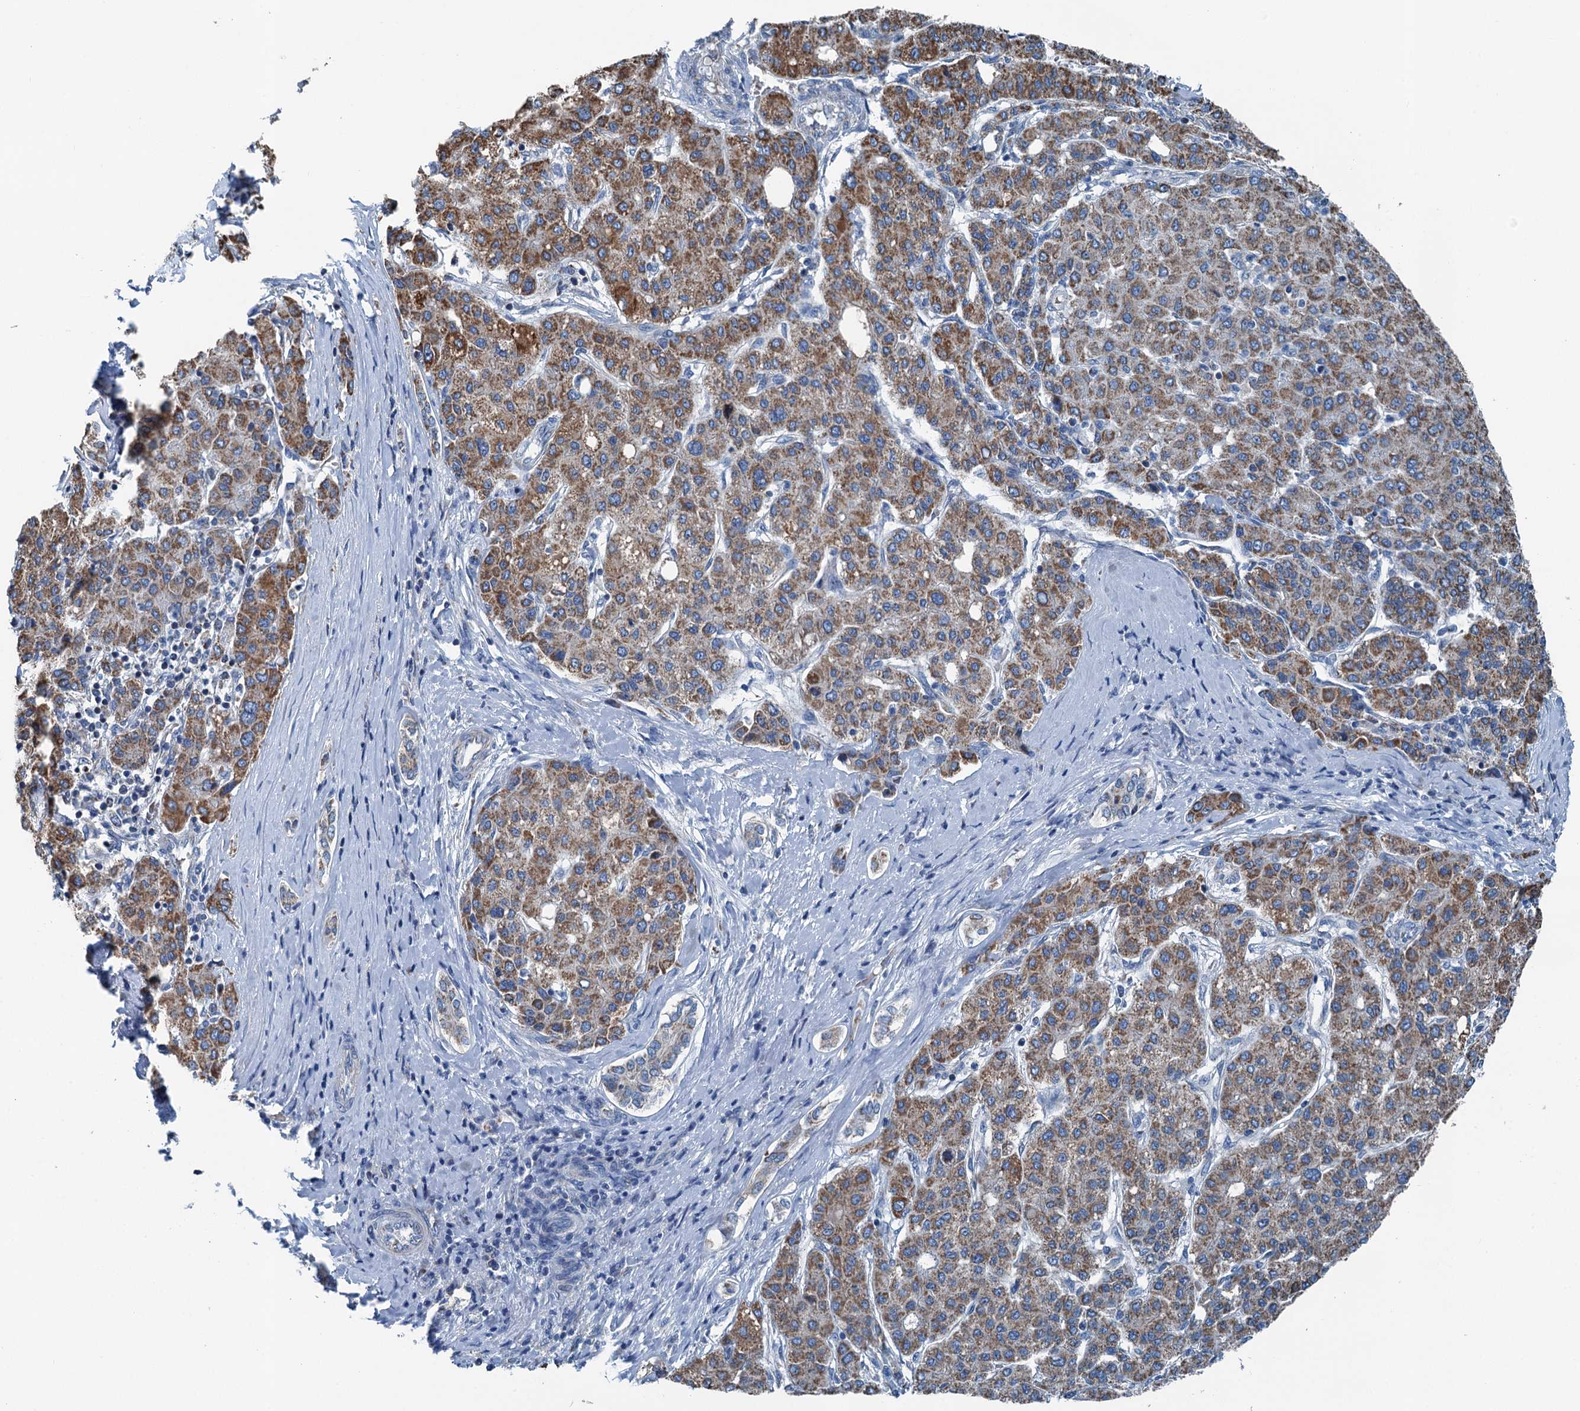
{"staining": {"intensity": "moderate", "quantity": ">75%", "location": "cytoplasmic/membranous"}, "tissue": "liver cancer", "cell_type": "Tumor cells", "image_type": "cancer", "snomed": [{"axis": "morphology", "description": "Carcinoma, Hepatocellular, NOS"}, {"axis": "topography", "description": "Liver"}], "caption": "Immunohistochemistry (IHC) of human liver hepatocellular carcinoma shows medium levels of moderate cytoplasmic/membranous staining in about >75% of tumor cells.", "gene": "TRPT1", "patient": {"sex": "male", "age": 65}}